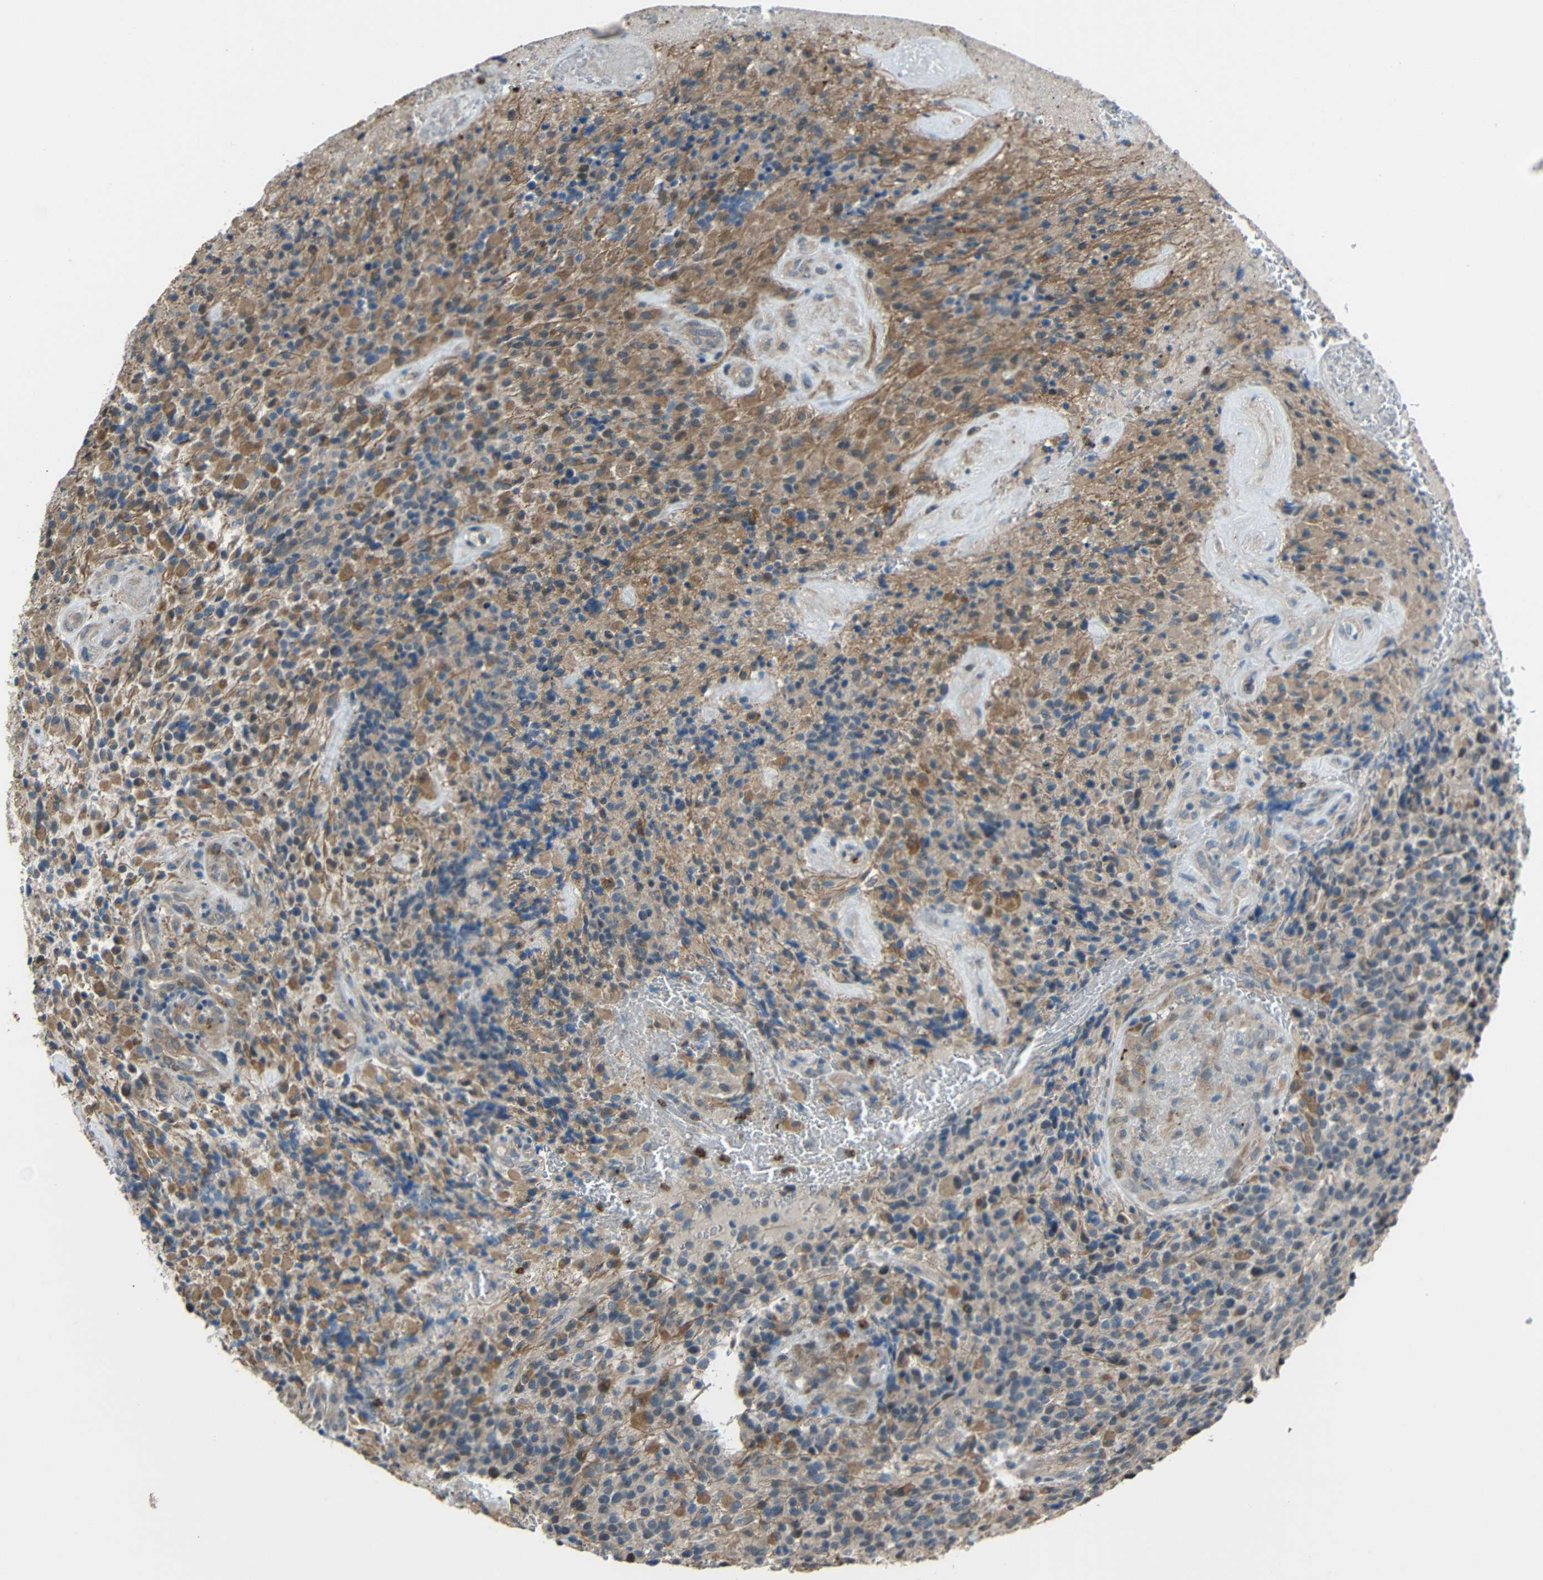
{"staining": {"intensity": "moderate", "quantity": ">75%", "location": "cytoplasmic/membranous"}, "tissue": "glioma", "cell_type": "Tumor cells", "image_type": "cancer", "snomed": [{"axis": "morphology", "description": "Glioma, malignant, High grade"}, {"axis": "topography", "description": "Brain"}], "caption": "A brown stain labels moderate cytoplasmic/membranous staining of a protein in glioma tumor cells.", "gene": "STBD1", "patient": {"sex": "male", "age": 71}}